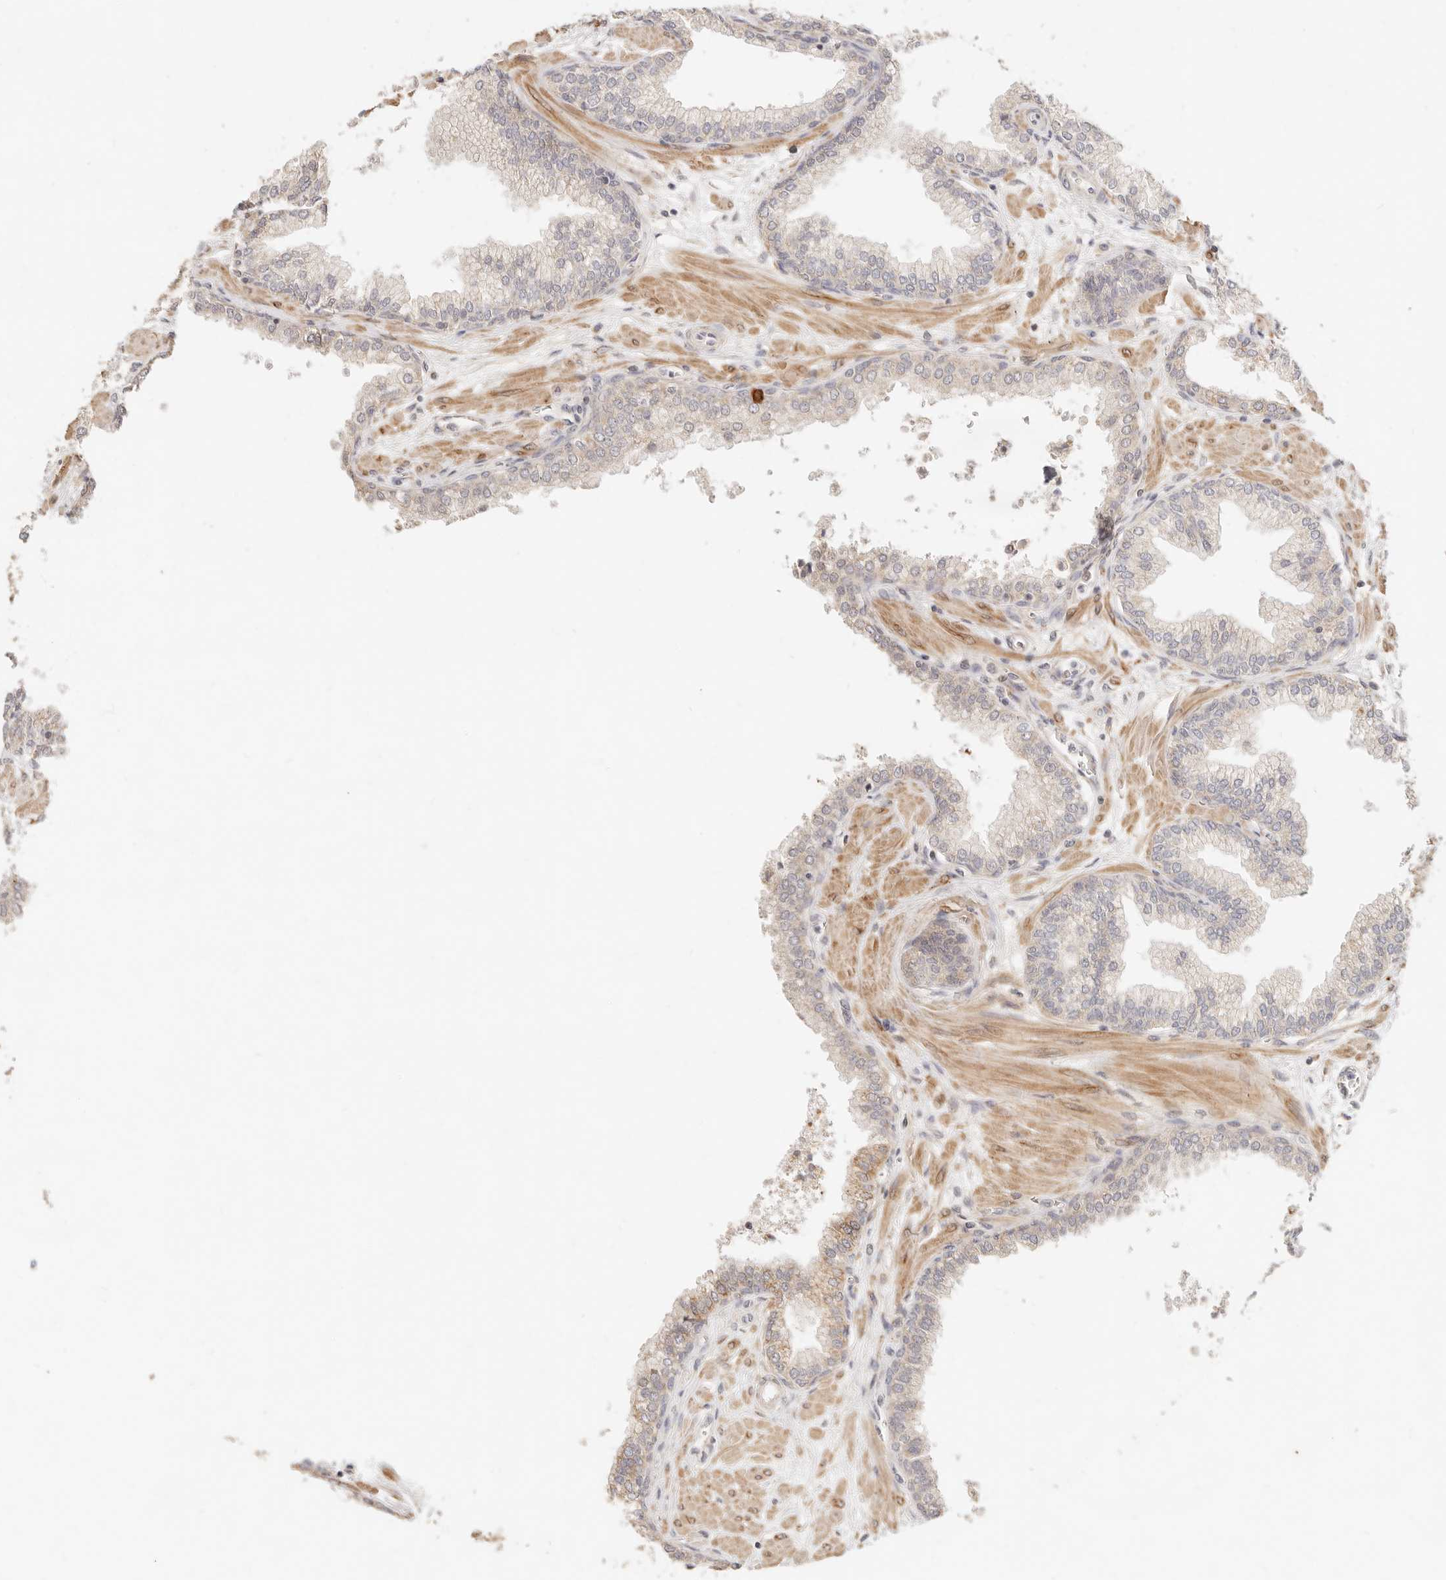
{"staining": {"intensity": "moderate", "quantity": "25%-75%", "location": "cytoplasmic/membranous"}, "tissue": "prostate", "cell_type": "Glandular cells", "image_type": "normal", "snomed": [{"axis": "morphology", "description": "Normal tissue, NOS"}, {"axis": "morphology", "description": "Urothelial carcinoma, Low grade"}, {"axis": "topography", "description": "Urinary bladder"}, {"axis": "topography", "description": "Prostate"}], "caption": "Glandular cells reveal moderate cytoplasmic/membranous expression in about 25%-75% of cells in benign prostate.", "gene": "RUBCNL", "patient": {"sex": "male", "age": 60}}